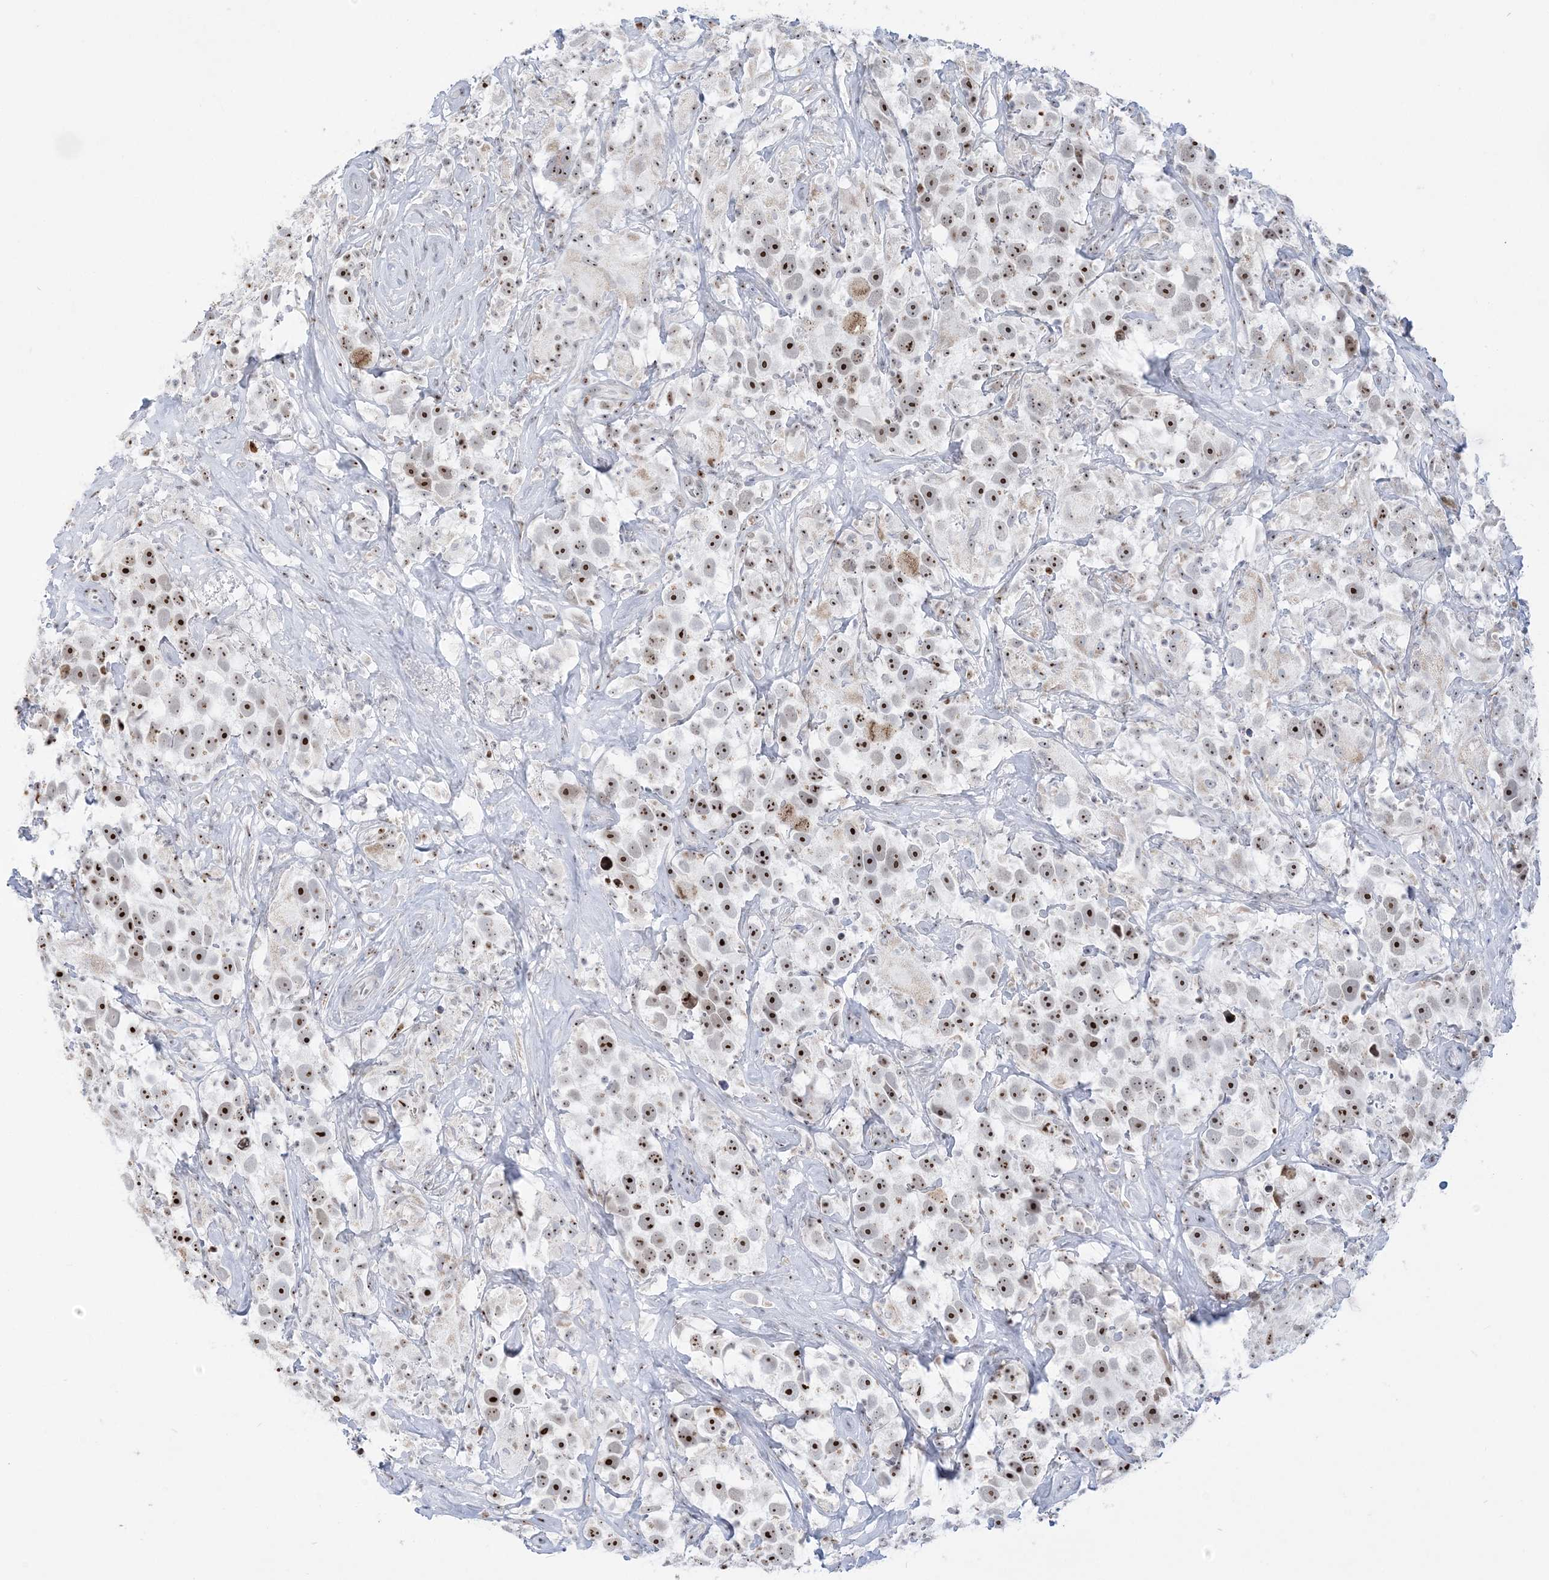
{"staining": {"intensity": "strong", "quantity": ">75%", "location": "nuclear"}, "tissue": "testis cancer", "cell_type": "Tumor cells", "image_type": "cancer", "snomed": [{"axis": "morphology", "description": "Seminoma, NOS"}, {"axis": "topography", "description": "Testis"}], "caption": "Immunohistochemical staining of testis cancer demonstrates strong nuclear protein positivity in about >75% of tumor cells. The protein of interest is shown in brown color, while the nuclei are stained blue.", "gene": "DDX21", "patient": {"sex": "male", "age": 49}}